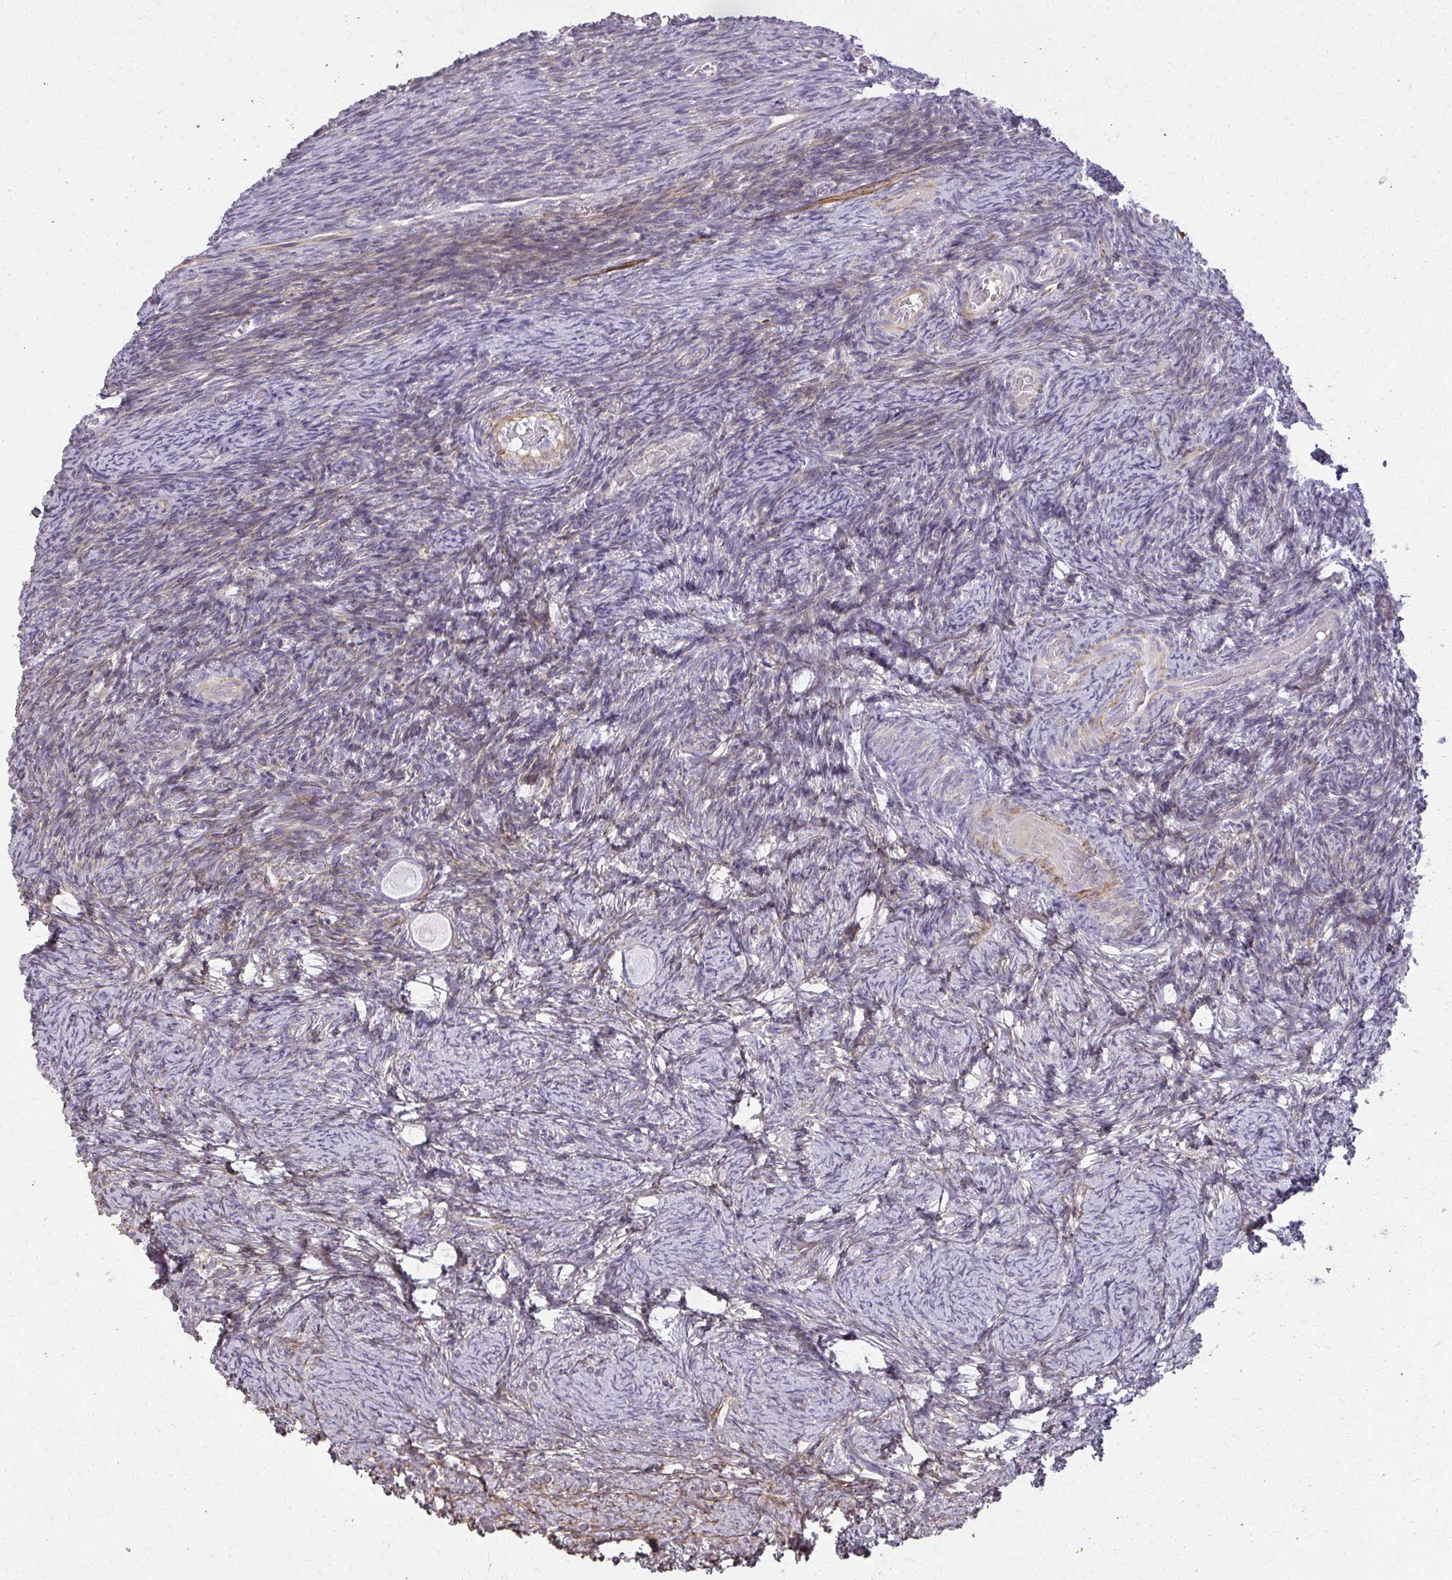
{"staining": {"intensity": "negative", "quantity": "none", "location": "none"}, "tissue": "ovary", "cell_type": "Follicle cells", "image_type": "normal", "snomed": [{"axis": "morphology", "description": "Normal tissue, NOS"}, {"axis": "topography", "description": "Ovary"}], "caption": "Ovary was stained to show a protein in brown. There is no significant expression in follicle cells. The staining was performed using DAB to visualize the protein expression in brown, while the nuclei were stained in blue with hematoxylin (Magnification: 20x).", "gene": "TENM4", "patient": {"sex": "female", "age": 34}}